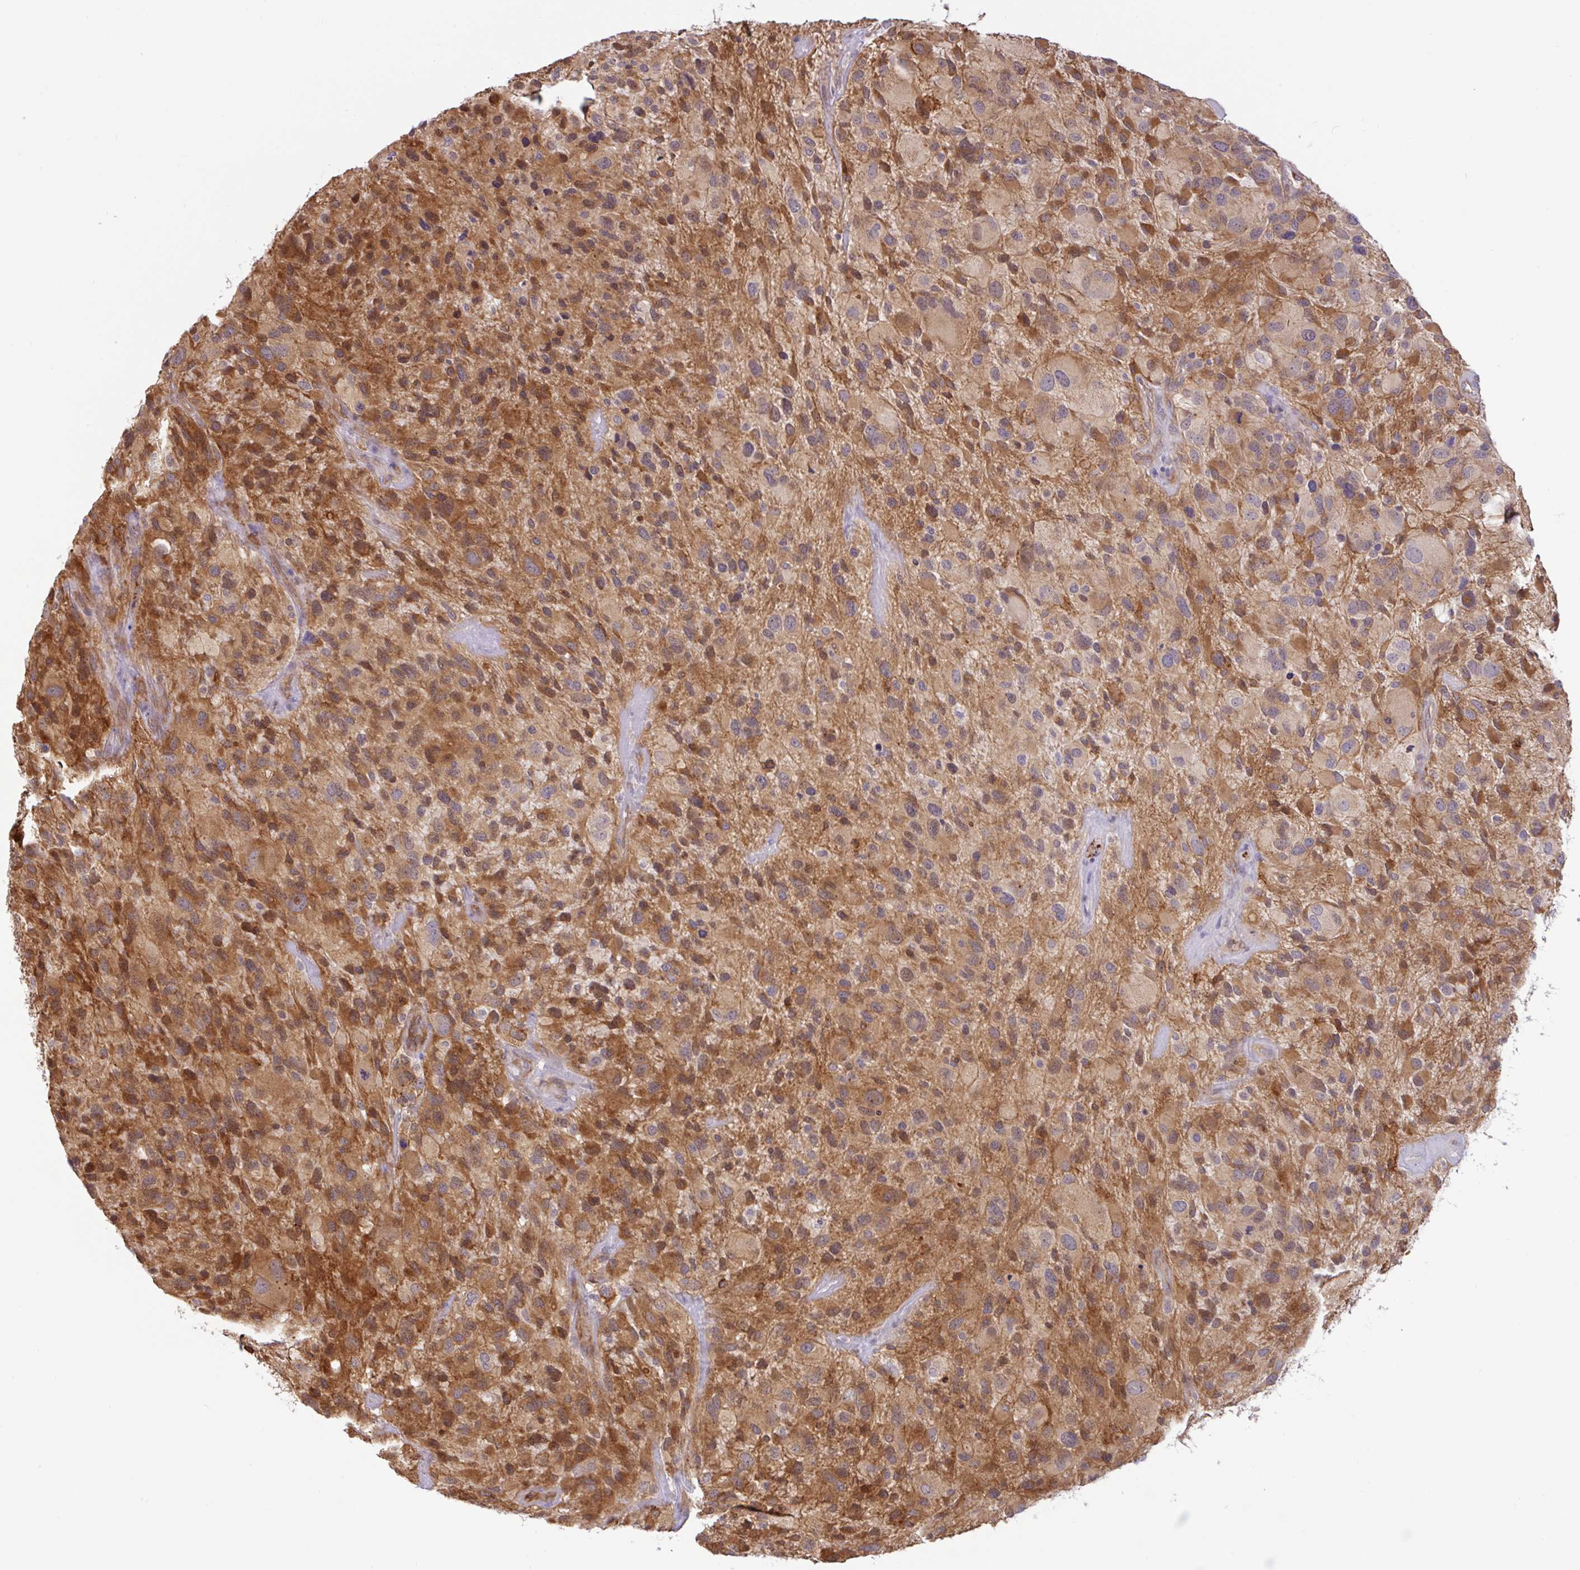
{"staining": {"intensity": "moderate", "quantity": ">75%", "location": "cytoplasmic/membranous"}, "tissue": "glioma", "cell_type": "Tumor cells", "image_type": "cancer", "snomed": [{"axis": "morphology", "description": "Glioma, malignant, High grade"}, {"axis": "topography", "description": "Brain"}], "caption": "Brown immunohistochemical staining in malignant high-grade glioma reveals moderate cytoplasmic/membranous staining in about >75% of tumor cells.", "gene": "DLEU7", "patient": {"sex": "female", "age": 67}}